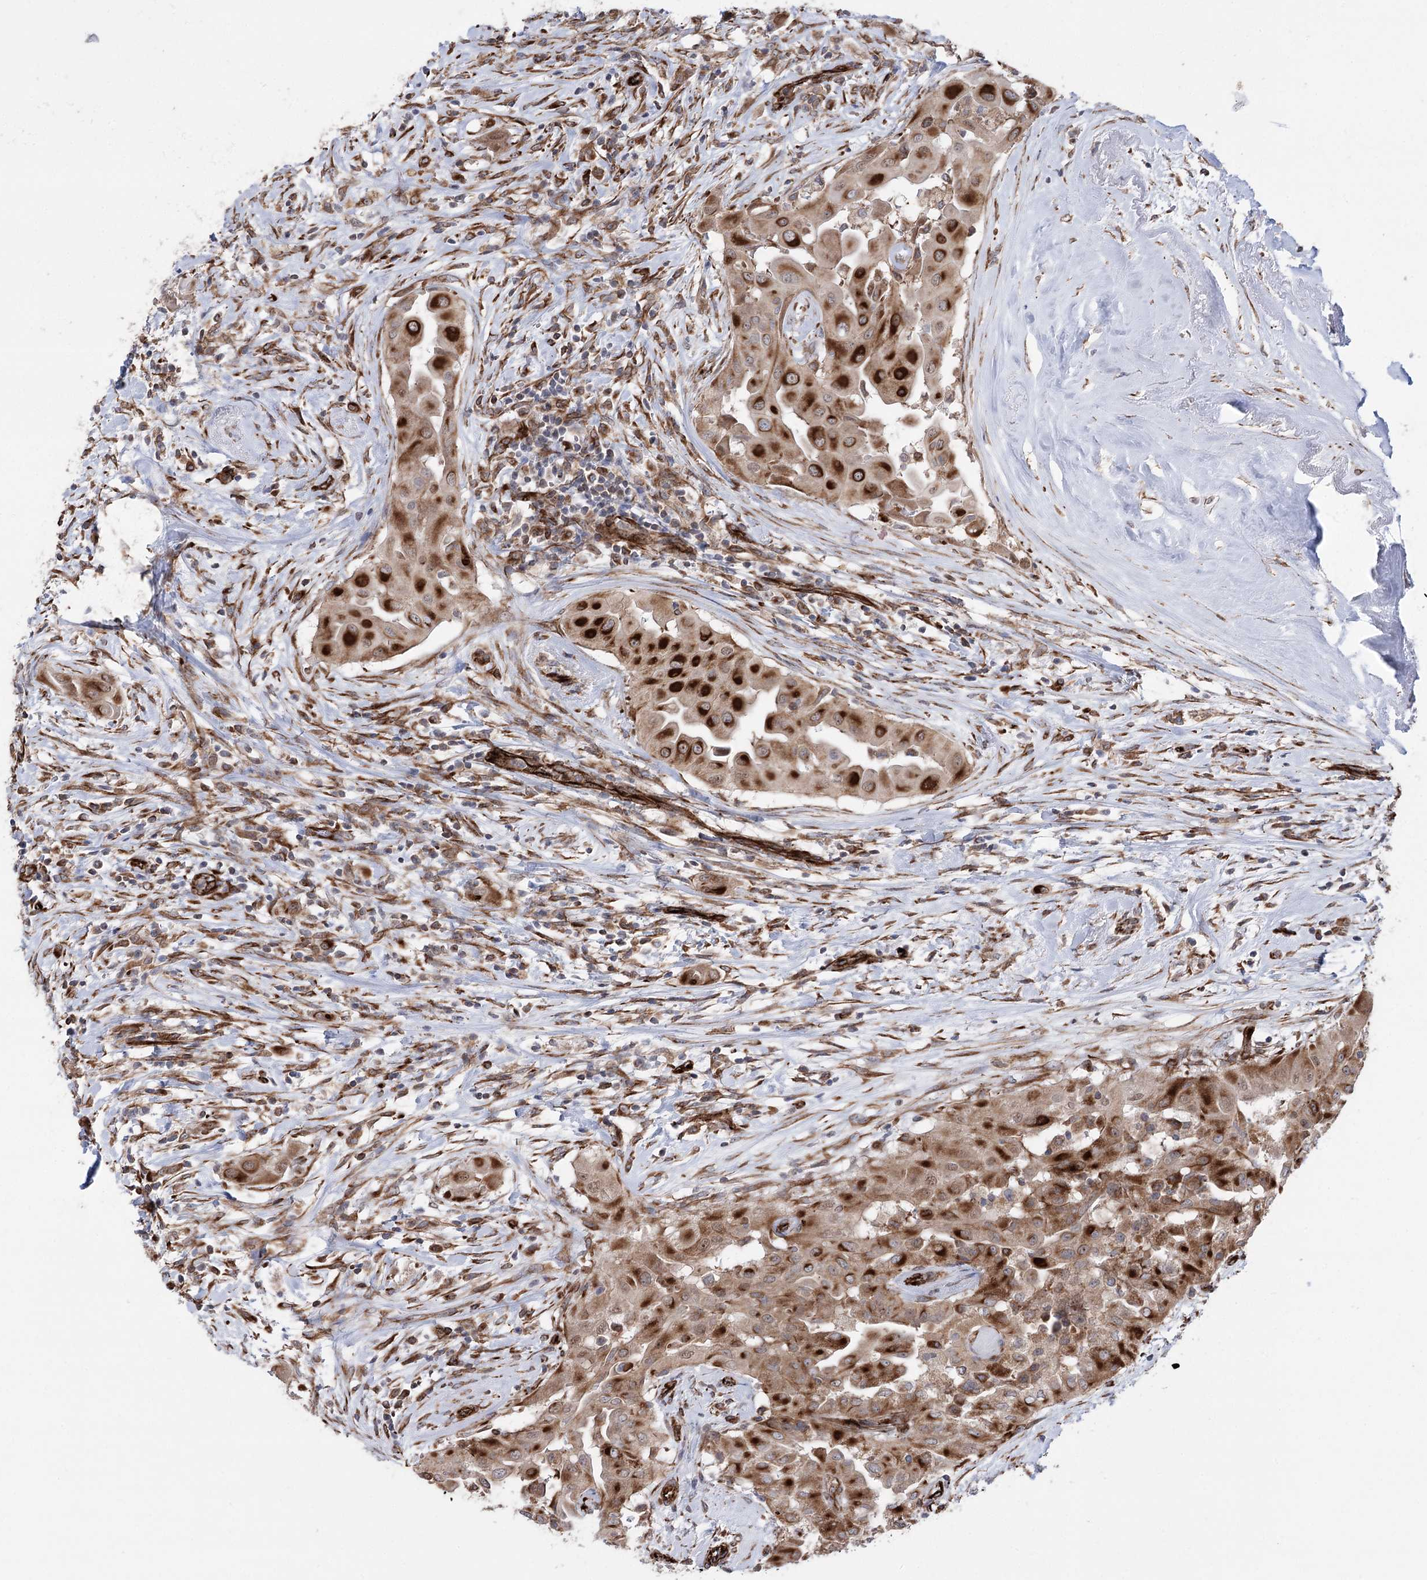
{"staining": {"intensity": "strong", "quantity": ">75%", "location": "cytoplasmic/membranous"}, "tissue": "thyroid cancer", "cell_type": "Tumor cells", "image_type": "cancer", "snomed": [{"axis": "morphology", "description": "Papillary adenocarcinoma, NOS"}, {"axis": "topography", "description": "Thyroid gland"}], "caption": "This photomicrograph shows IHC staining of papillary adenocarcinoma (thyroid), with high strong cytoplasmic/membranous positivity in about >75% of tumor cells.", "gene": "MIB1", "patient": {"sex": "female", "age": 59}}